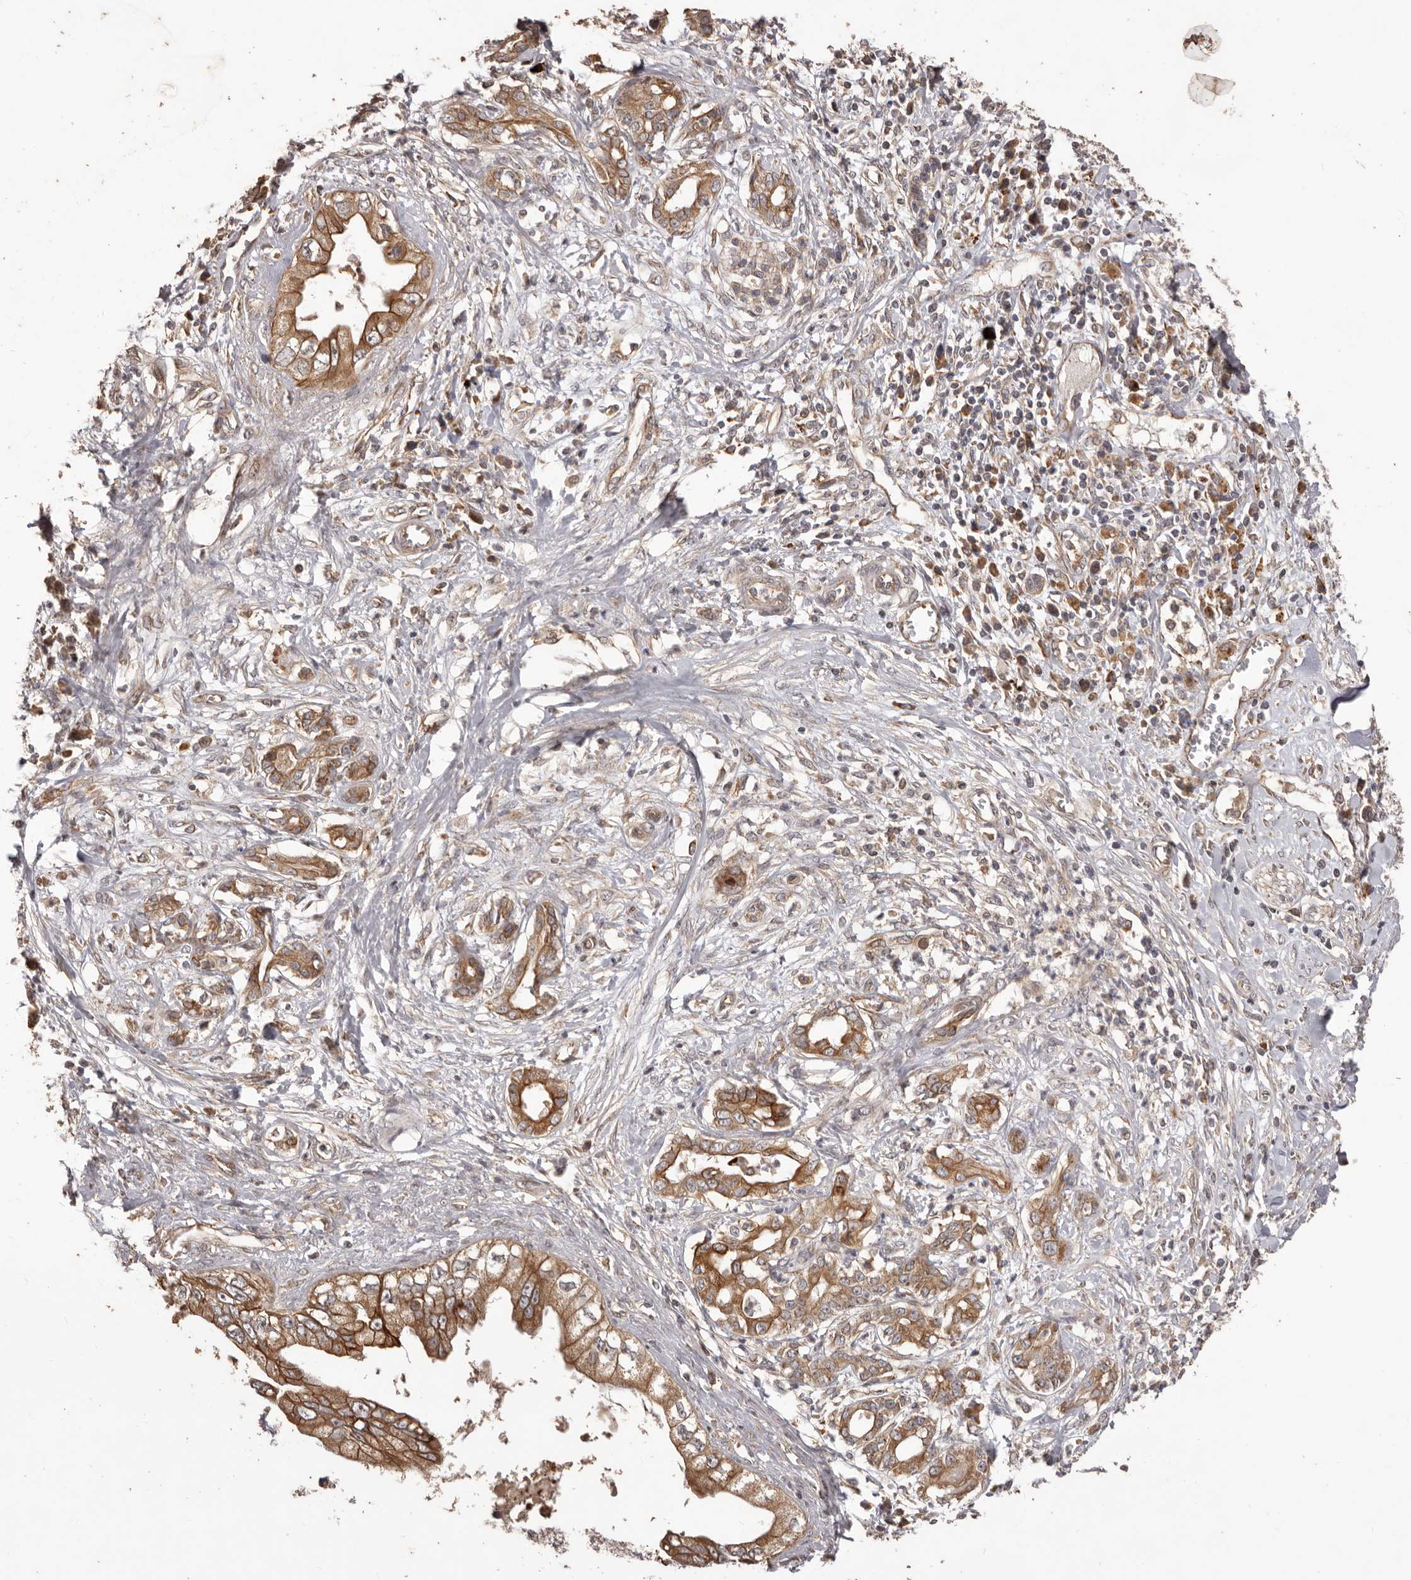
{"staining": {"intensity": "moderate", "quantity": ">75%", "location": "cytoplasmic/membranous"}, "tissue": "pancreatic cancer", "cell_type": "Tumor cells", "image_type": "cancer", "snomed": [{"axis": "morphology", "description": "Adenocarcinoma, NOS"}, {"axis": "topography", "description": "Pancreas"}], "caption": "Immunohistochemical staining of human adenocarcinoma (pancreatic) displays medium levels of moderate cytoplasmic/membranous staining in about >75% of tumor cells.", "gene": "QRSL1", "patient": {"sex": "female", "age": 56}}